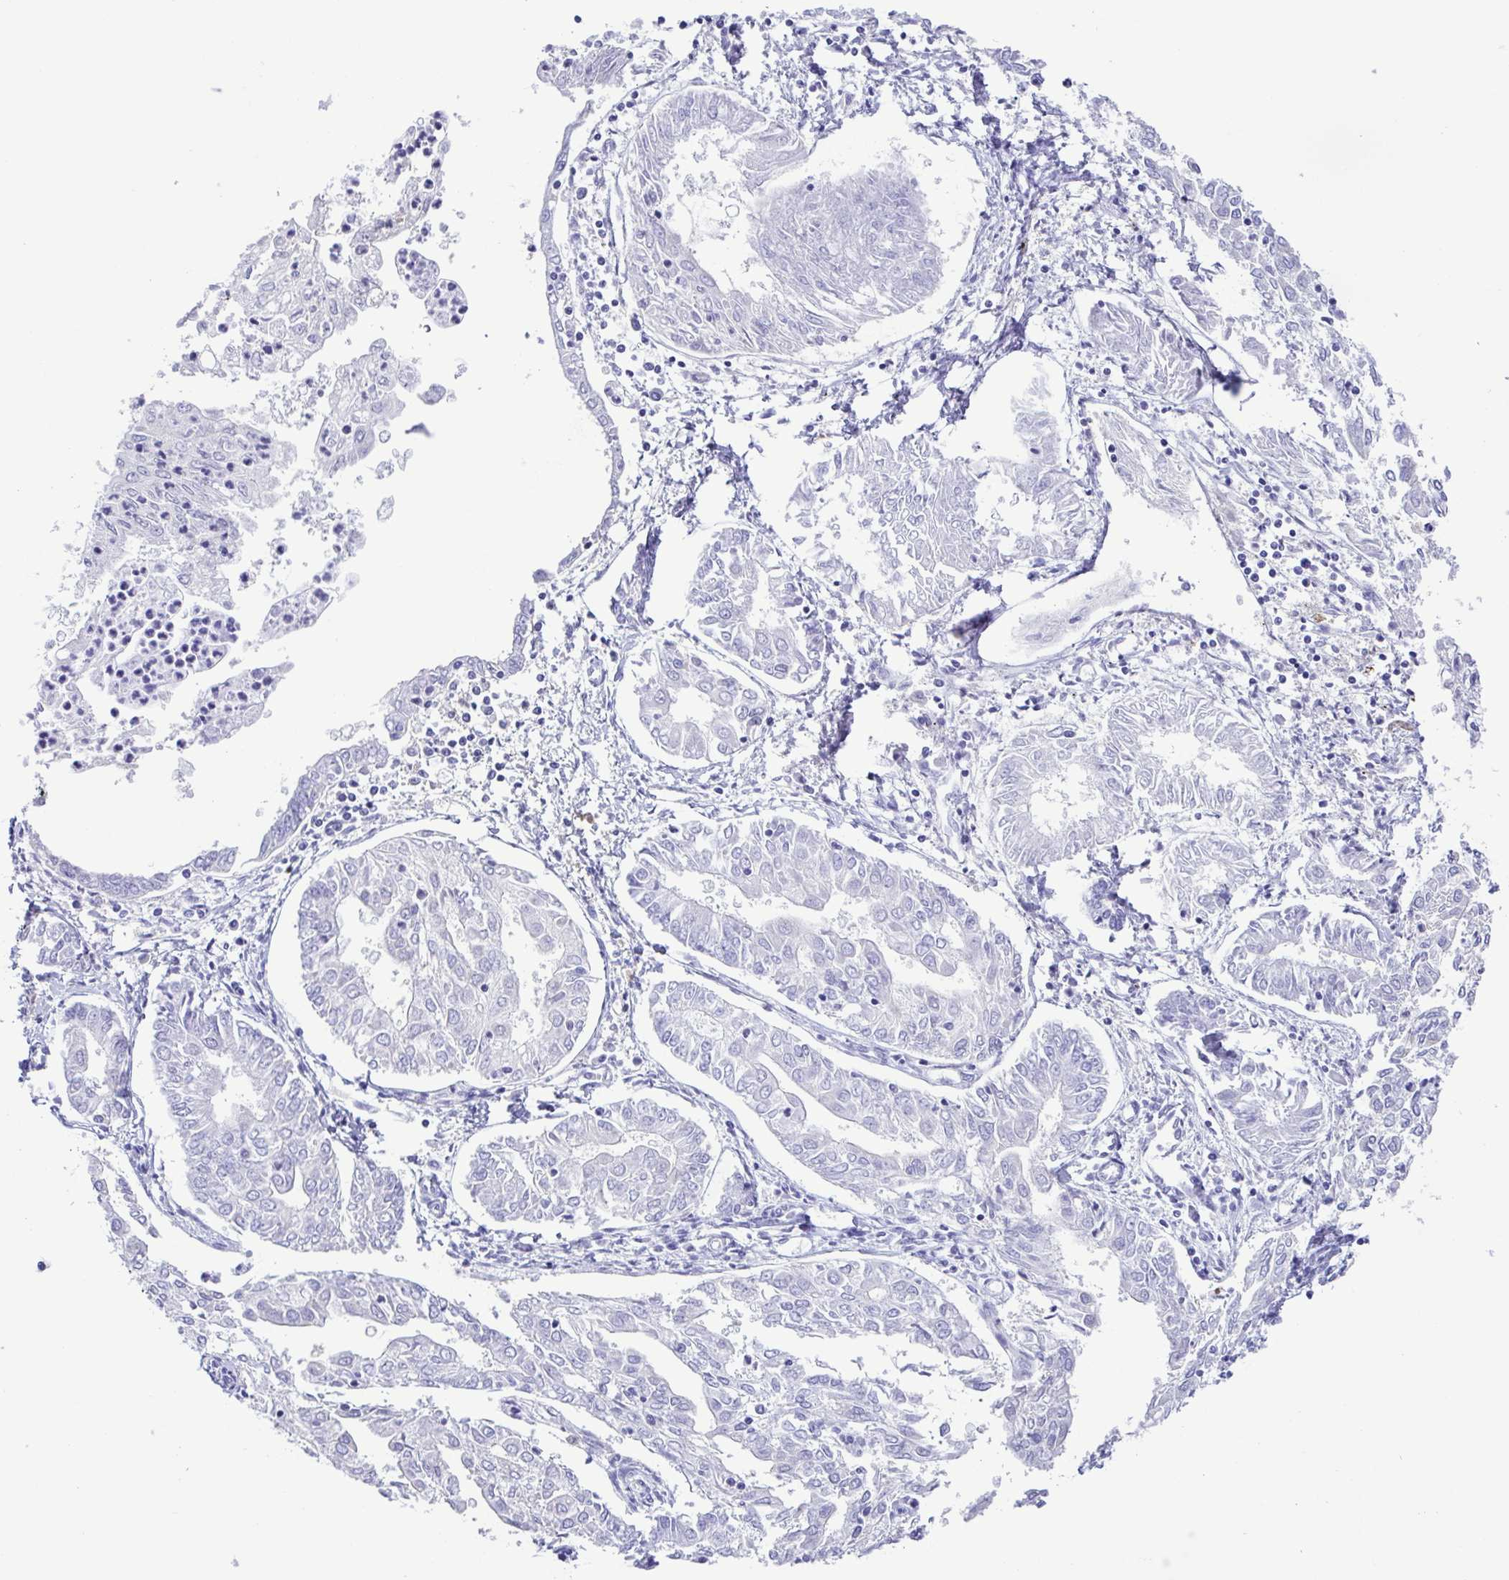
{"staining": {"intensity": "negative", "quantity": "none", "location": "none"}, "tissue": "endometrial cancer", "cell_type": "Tumor cells", "image_type": "cancer", "snomed": [{"axis": "morphology", "description": "Adenocarcinoma, NOS"}, {"axis": "topography", "description": "Endometrium"}], "caption": "Protein analysis of endometrial cancer displays no significant staining in tumor cells. (IHC, brightfield microscopy, high magnification).", "gene": "CD72", "patient": {"sex": "female", "age": 68}}